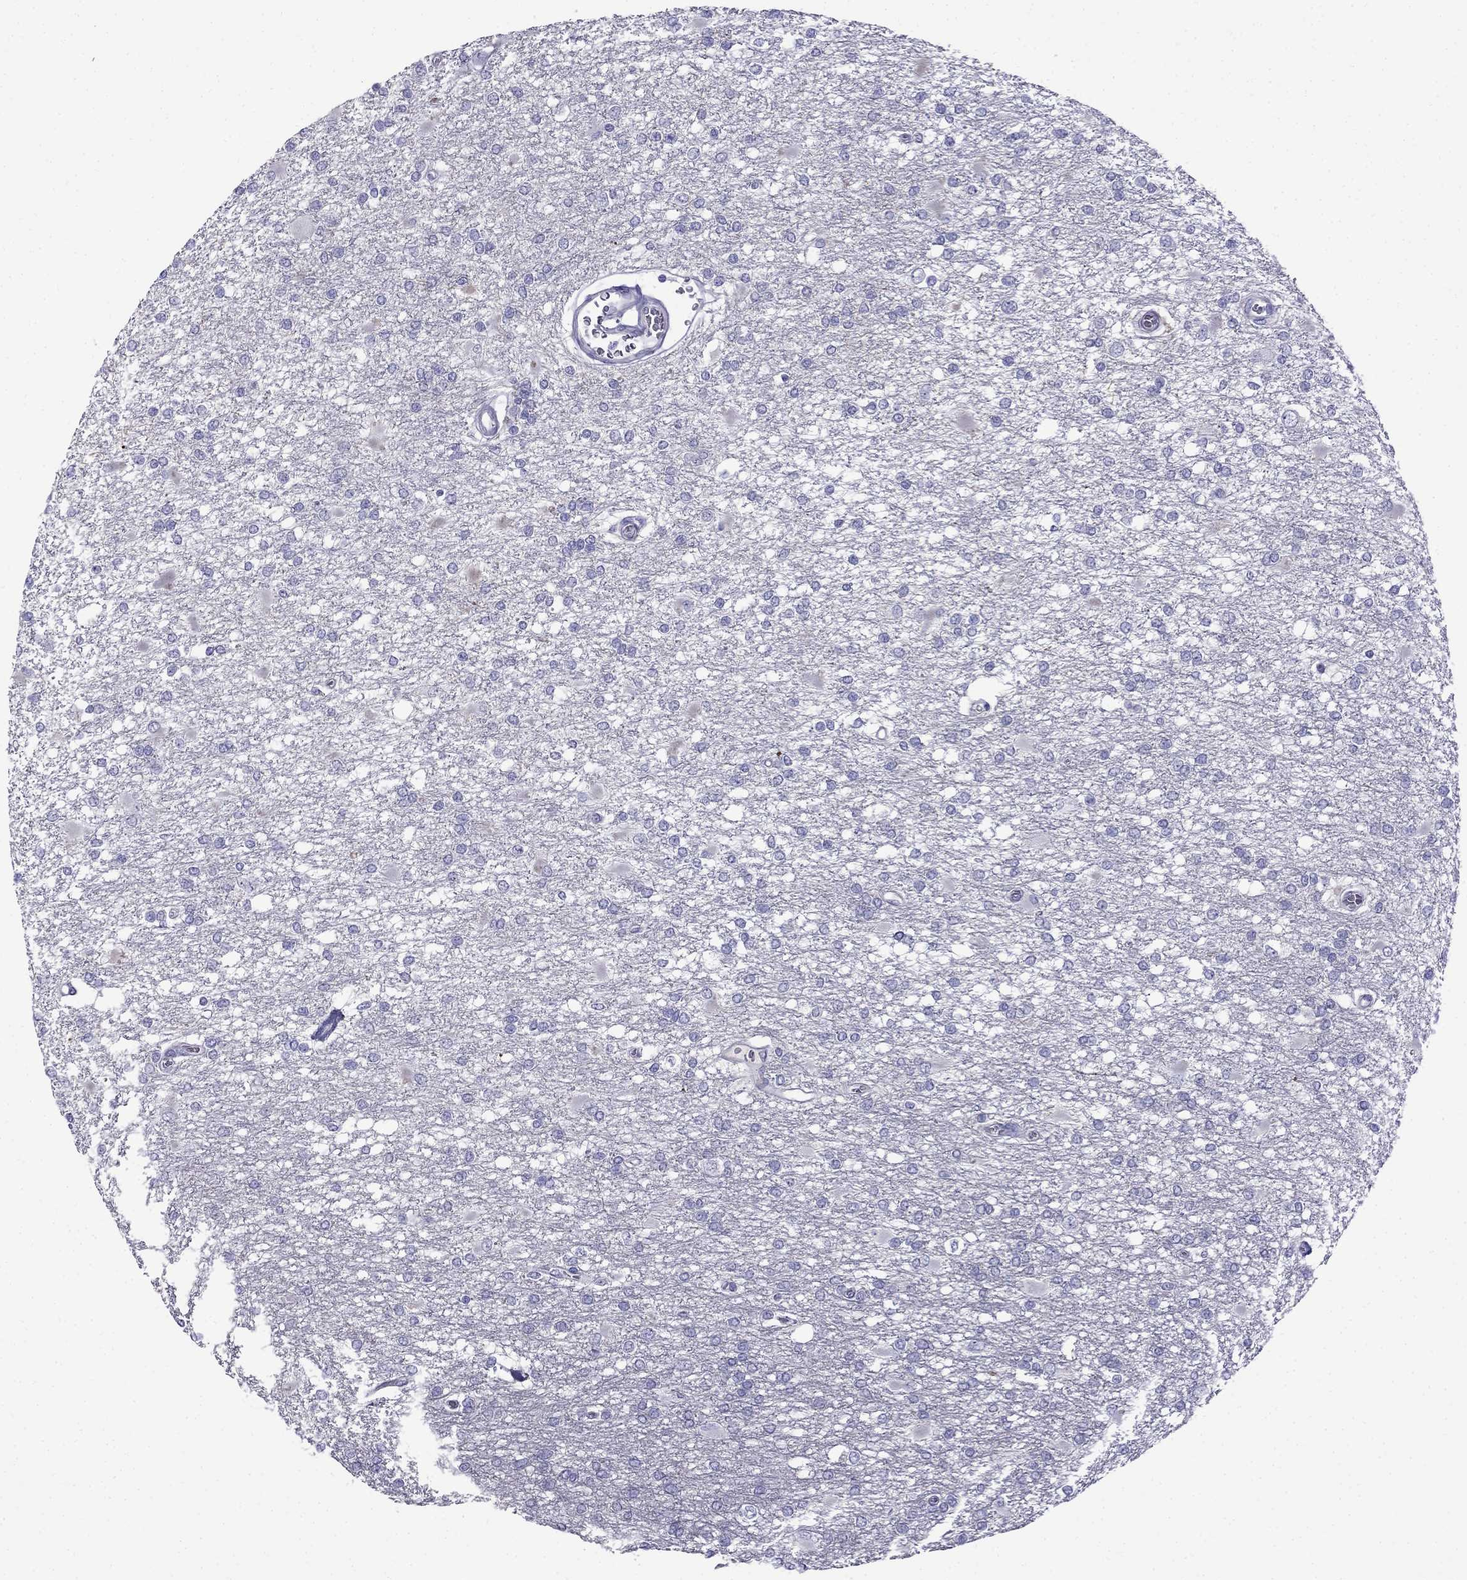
{"staining": {"intensity": "negative", "quantity": "none", "location": "none"}, "tissue": "glioma", "cell_type": "Tumor cells", "image_type": "cancer", "snomed": [{"axis": "morphology", "description": "Glioma, malignant, High grade"}, {"axis": "topography", "description": "Cerebral cortex"}], "caption": "Immunohistochemistry of human glioma demonstrates no expression in tumor cells. Nuclei are stained in blue.", "gene": "PATE1", "patient": {"sex": "male", "age": 79}}